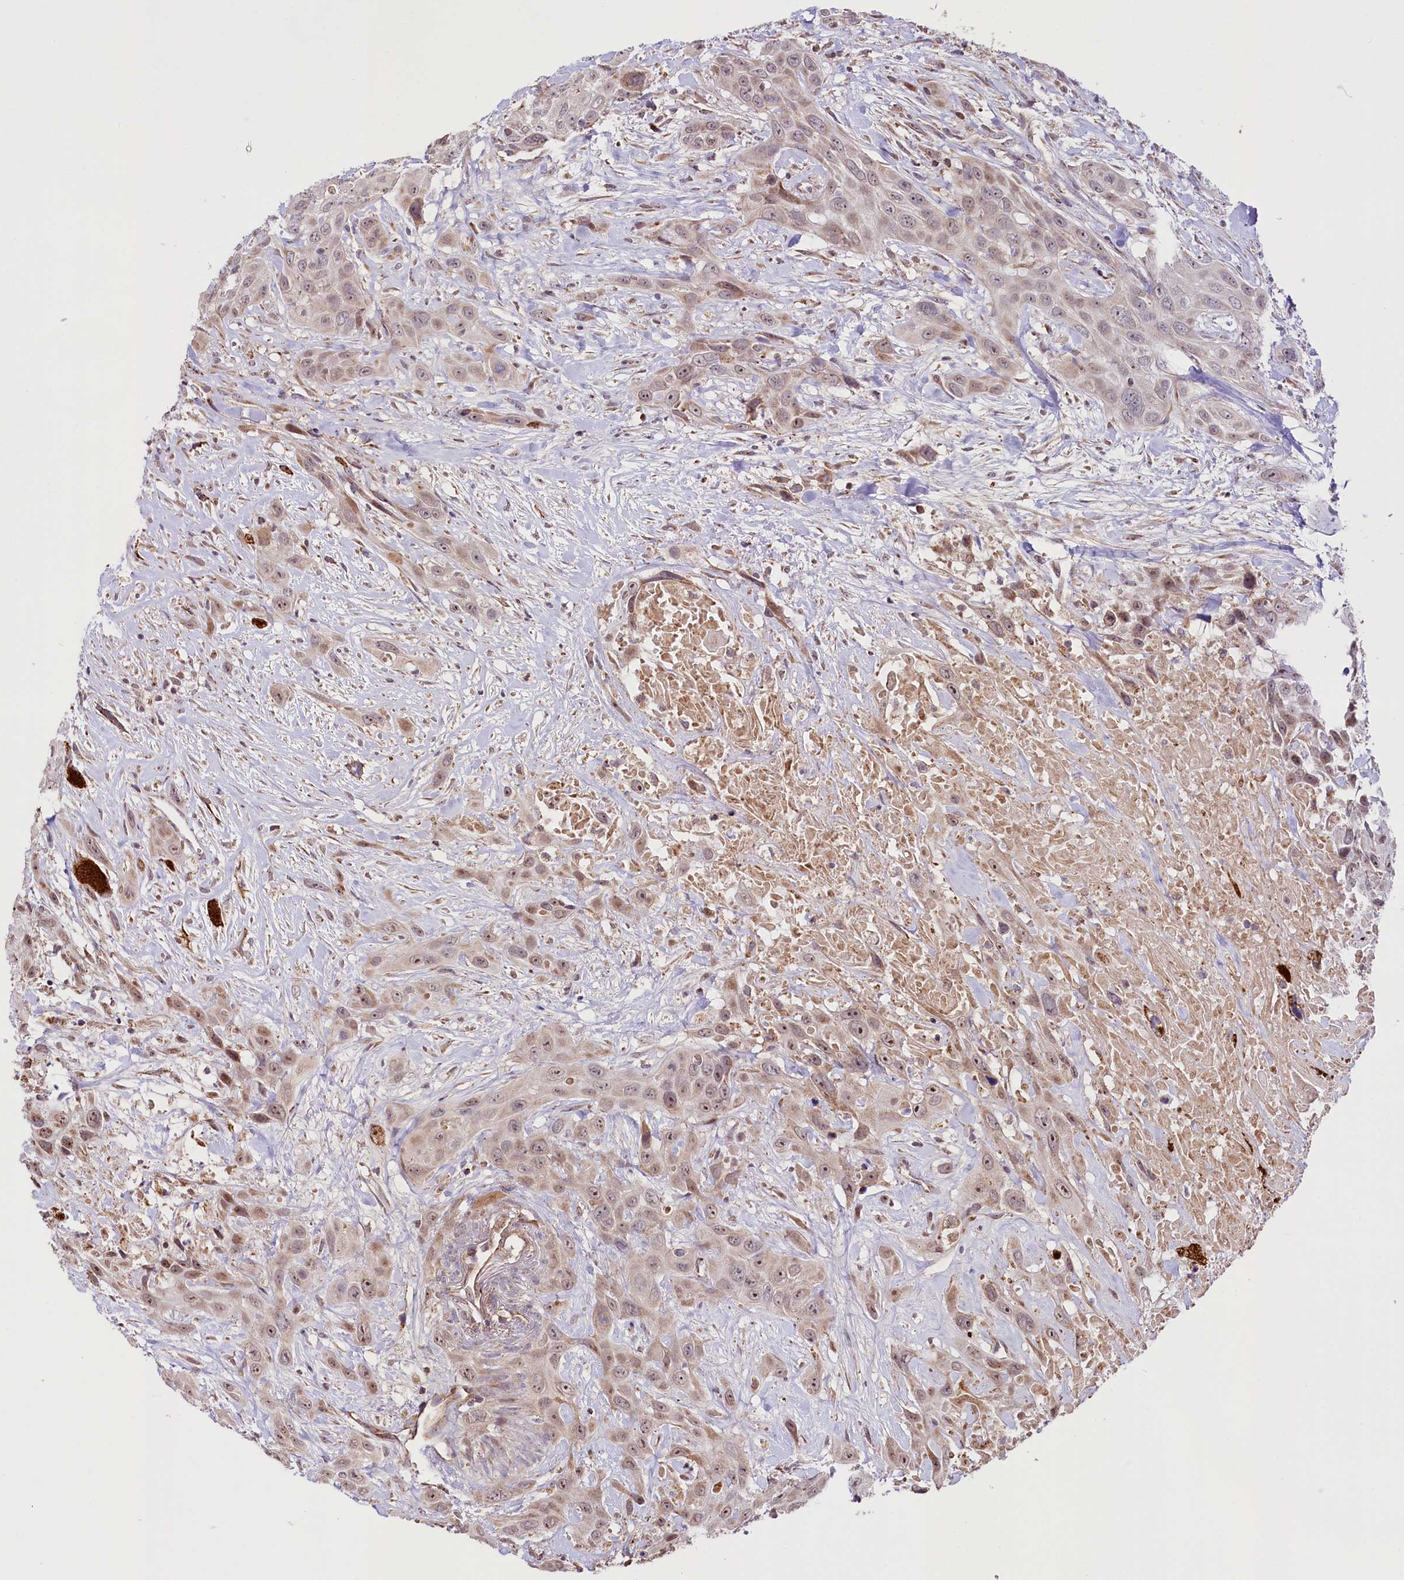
{"staining": {"intensity": "moderate", "quantity": "<25%", "location": "nuclear"}, "tissue": "head and neck cancer", "cell_type": "Tumor cells", "image_type": "cancer", "snomed": [{"axis": "morphology", "description": "Squamous cell carcinoma, NOS"}, {"axis": "topography", "description": "Head-Neck"}], "caption": "Protein expression analysis of human head and neck squamous cell carcinoma reveals moderate nuclear positivity in approximately <25% of tumor cells.", "gene": "ST7", "patient": {"sex": "male", "age": 81}}